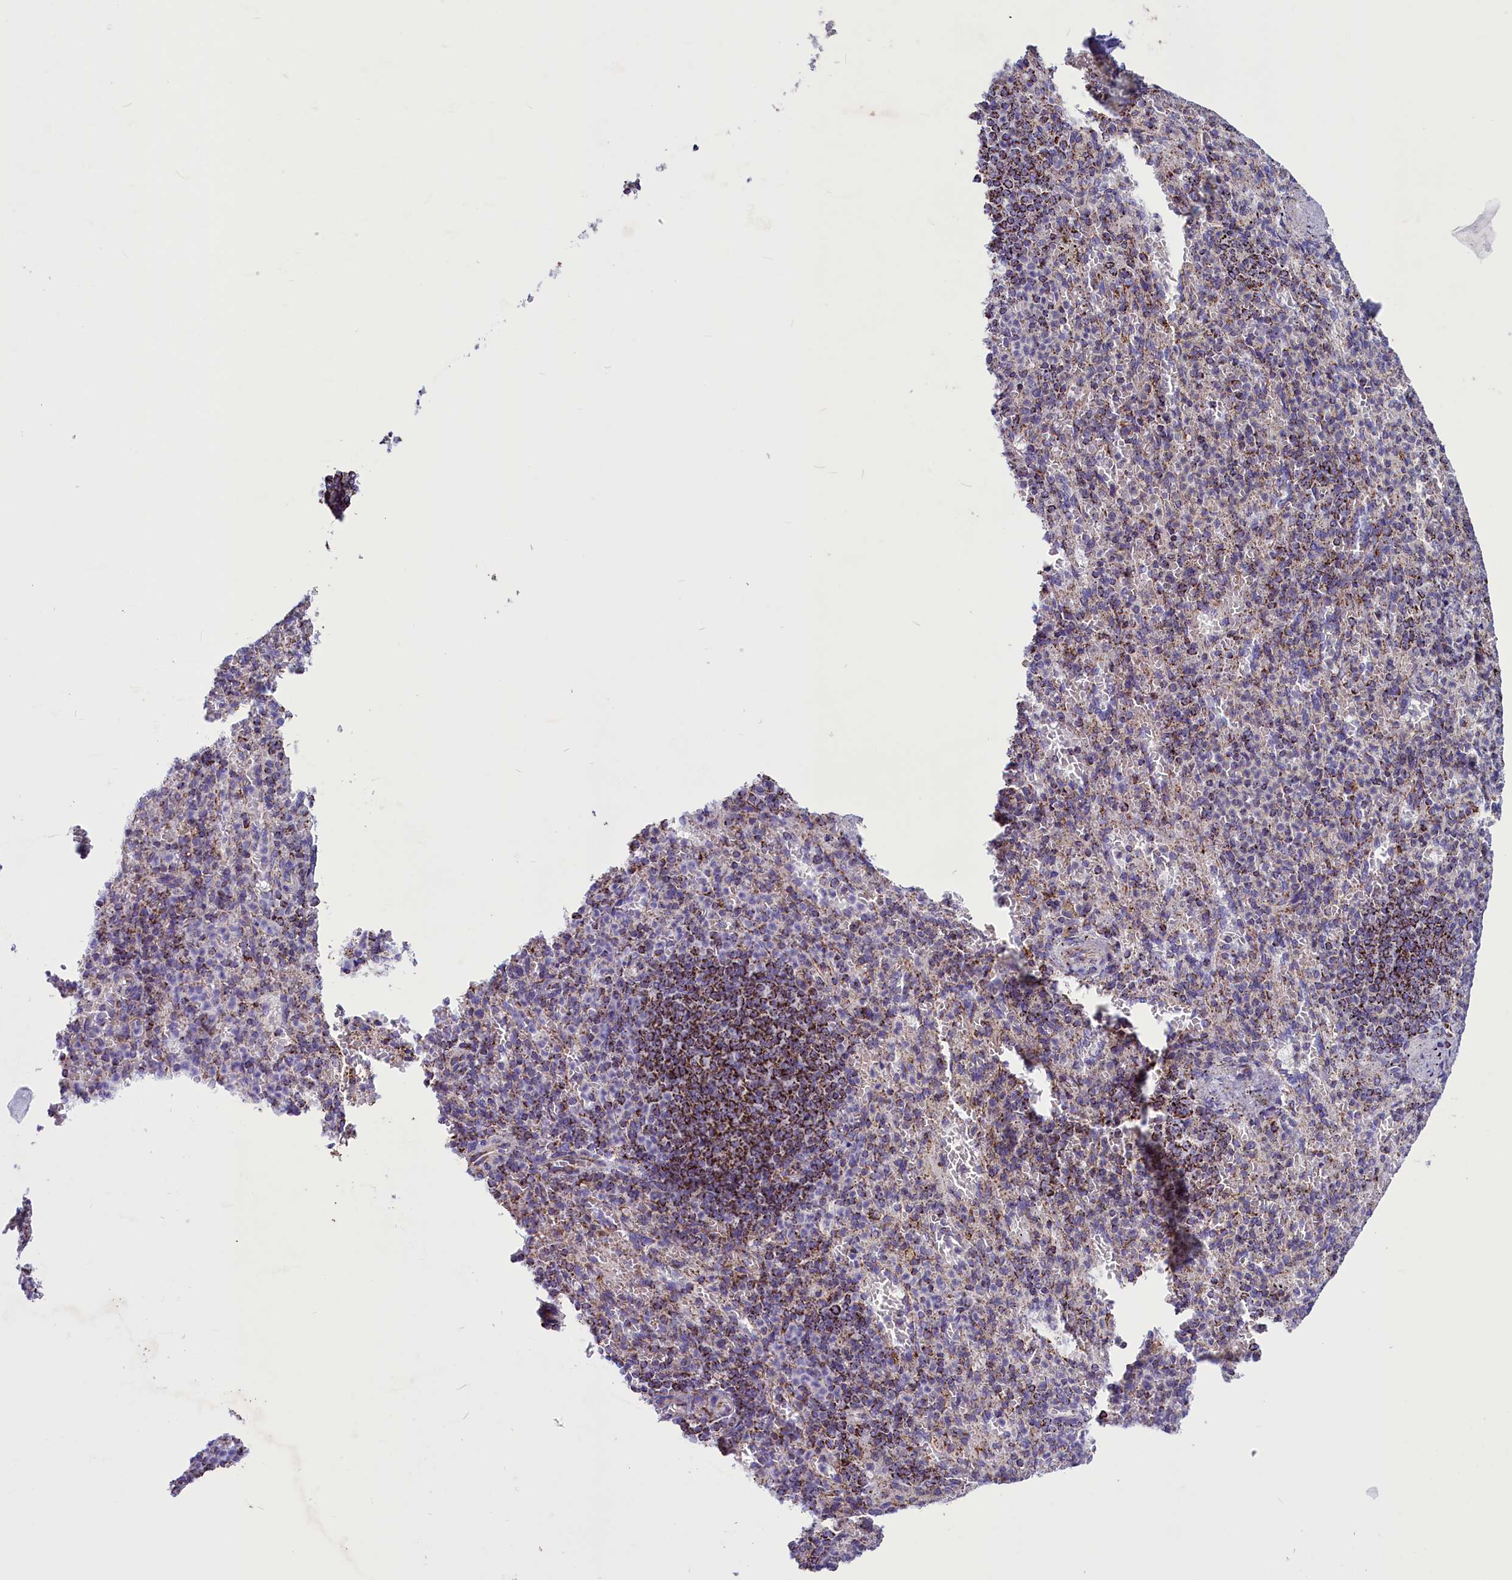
{"staining": {"intensity": "moderate", "quantity": "25%-75%", "location": "cytoplasmic/membranous"}, "tissue": "spleen", "cell_type": "Cells in red pulp", "image_type": "normal", "snomed": [{"axis": "morphology", "description": "Normal tissue, NOS"}, {"axis": "topography", "description": "Spleen"}], "caption": "This image exhibits IHC staining of benign spleen, with medium moderate cytoplasmic/membranous expression in approximately 25%-75% of cells in red pulp.", "gene": "ICA1L", "patient": {"sex": "female", "age": 74}}